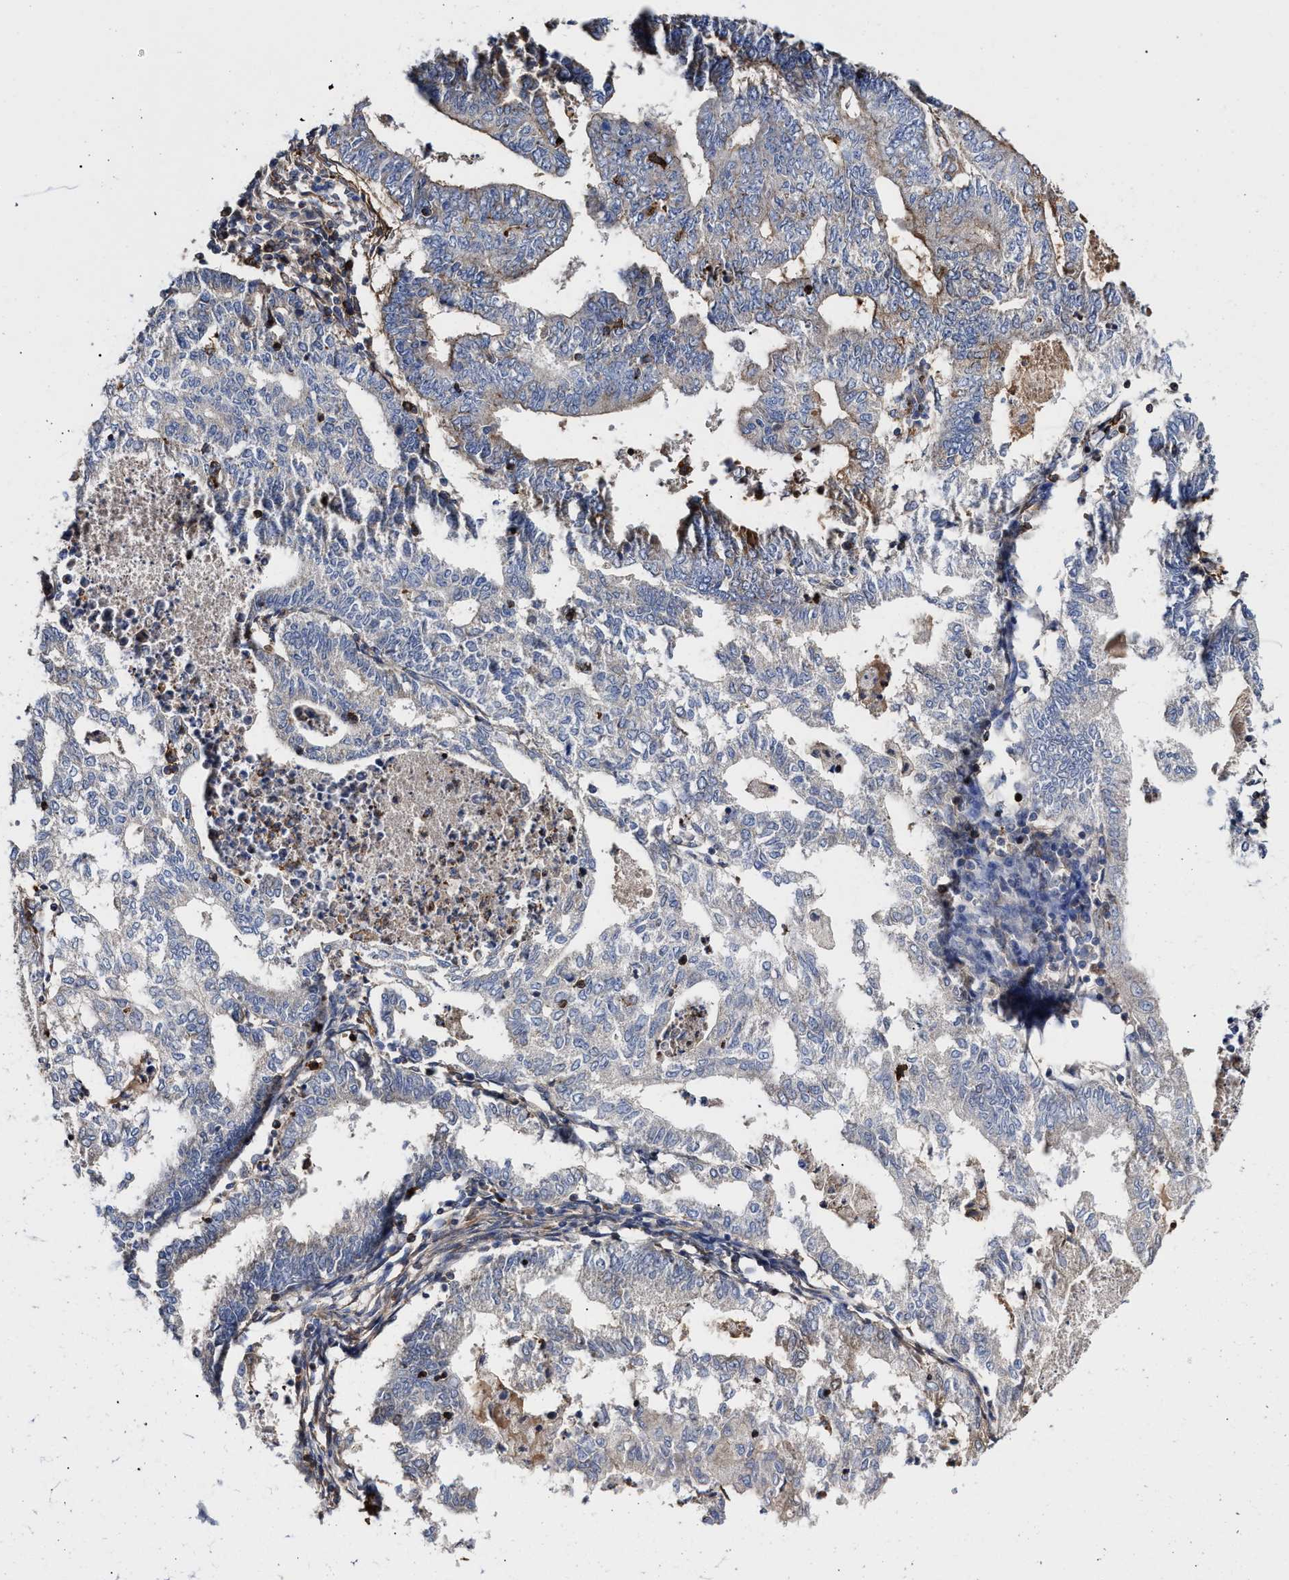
{"staining": {"intensity": "negative", "quantity": "none", "location": "none"}, "tissue": "endometrial cancer", "cell_type": "Tumor cells", "image_type": "cancer", "snomed": [{"axis": "morphology", "description": "Polyp, NOS"}, {"axis": "morphology", "description": "Adenocarcinoma, NOS"}, {"axis": "morphology", "description": "Adenoma, NOS"}, {"axis": "topography", "description": "Endometrium"}], "caption": "Endometrial adenocarcinoma was stained to show a protein in brown. There is no significant positivity in tumor cells.", "gene": "HS3ST5", "patient": {"sex": "female", "age": 79}}